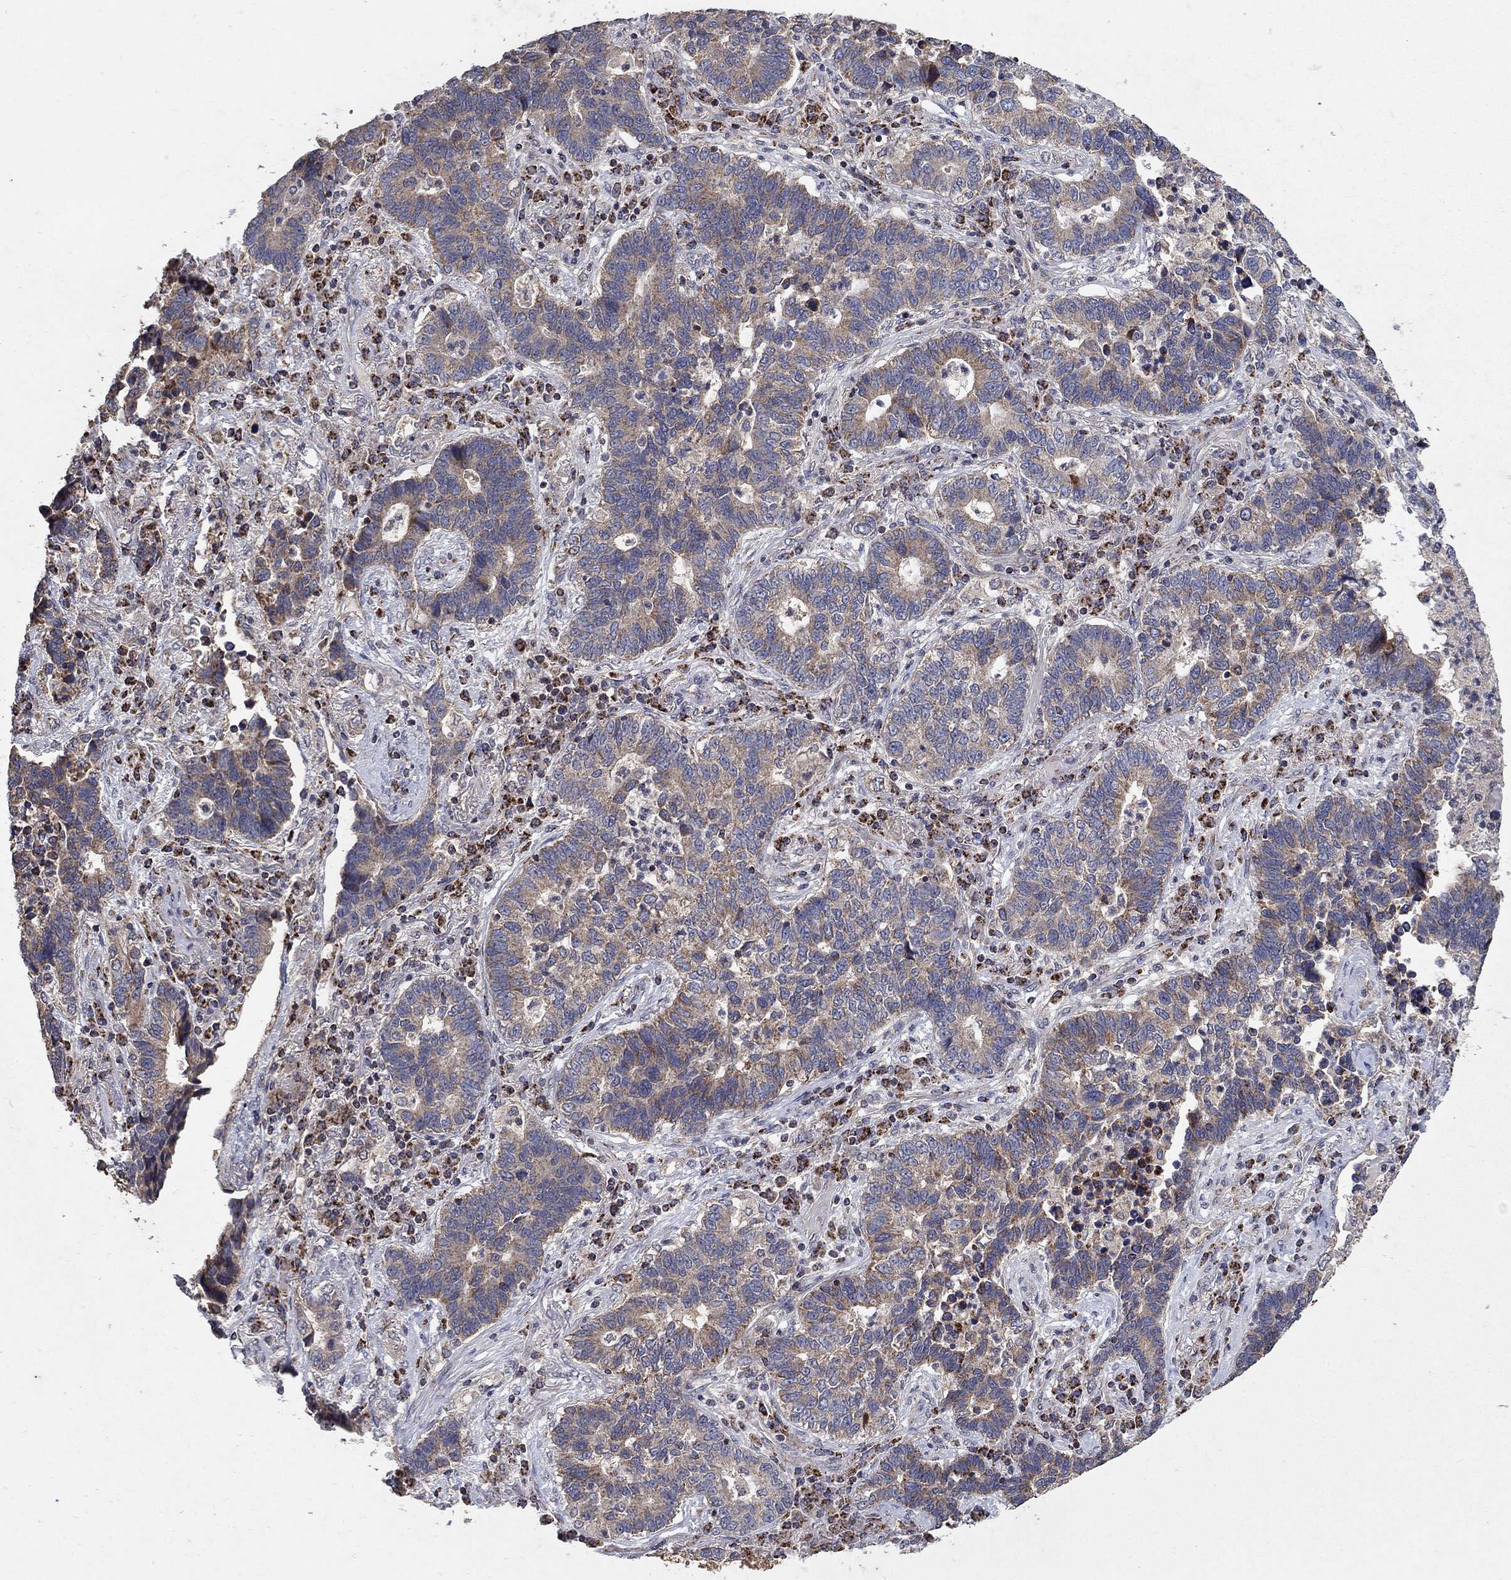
{"staining": {"intensity": "weak", "quantity": ">75%", "location": "cytoplasmic/membranous"}, "tissue": "lung cancer", "cell_type": "Tumor cells", "image_type": "cancer", "snomed": [{"axis": "morphology", "description": "Adenocarcinoma, NOS"}, {"axis": "topography", "description": "Lung"}], "caption": "High-magnification brightfield microscopy of lung cancer stained with DAB (brown) and counterstained with hematoxylin (blue). tumor cells exhibit weak cytoplasmic/membranous positivity is seen in approximately>75% of cells.", "gene": "GPSM1", "patient": {"sex": "female", "age": 57}}